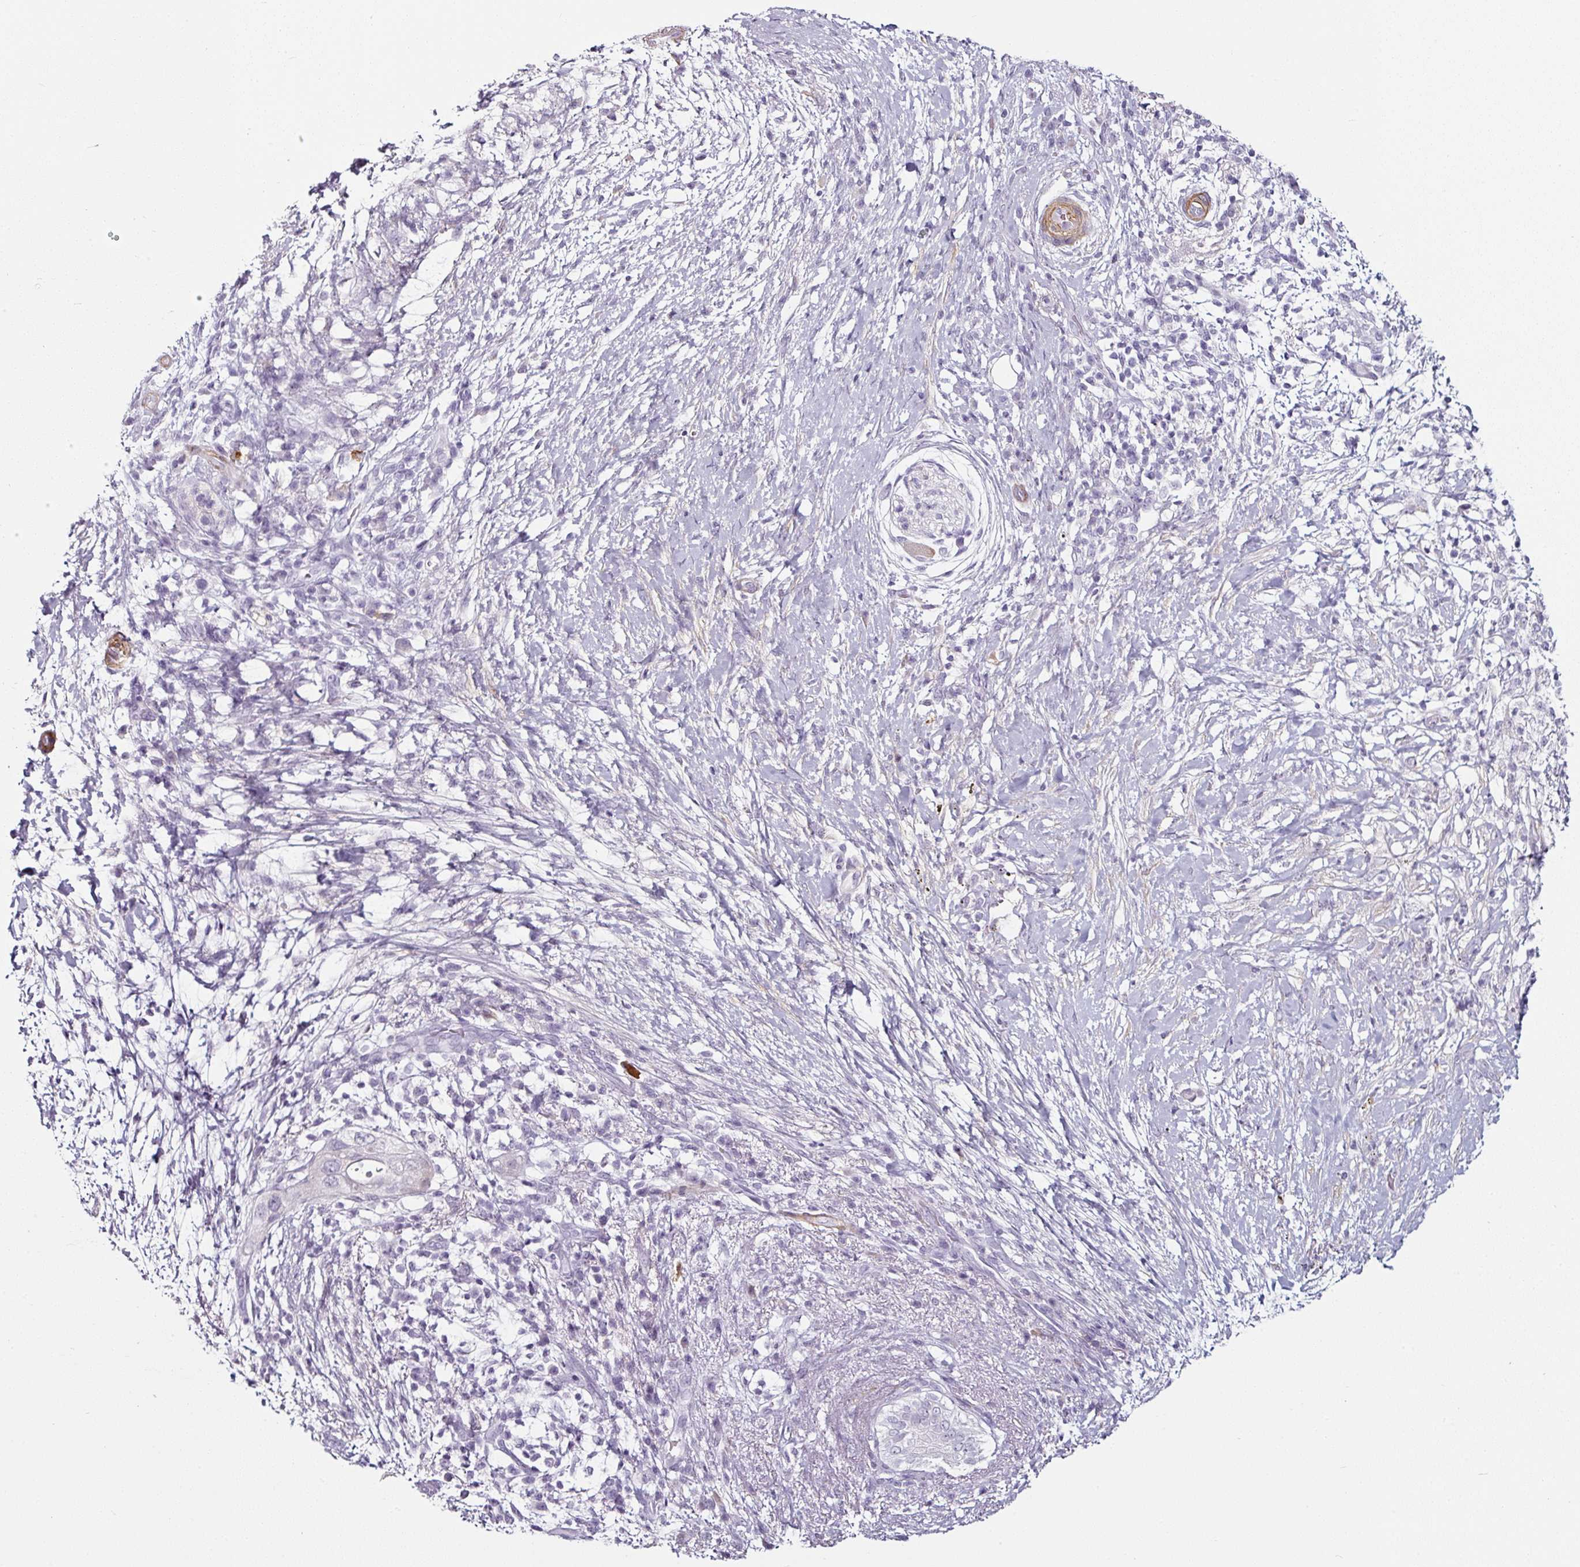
{"staining": {"intensity": "negative", "quantity": "none", "location": "none"}, "tissue": "pancreatic cancer", "cell_type": "Tumor cells", "image_type": "cancer", "snomed": [{"axis": "morphology", "description": "Adenocarcinoma, NOS"}, {"axis": "topography", "description": "Pancreas"}], "caption": "DAB (3,3'-diaminobenzidine) immunohistochemical staining of pancreatic cancer (adenocarcinoma) demonstrates no significant staining in tumor cells. (Immunohistochemistry (ihc), brightfield microscopy, high magnification).", "gene": "CAP2", "patient": {"sex": "female", "age": 72}}